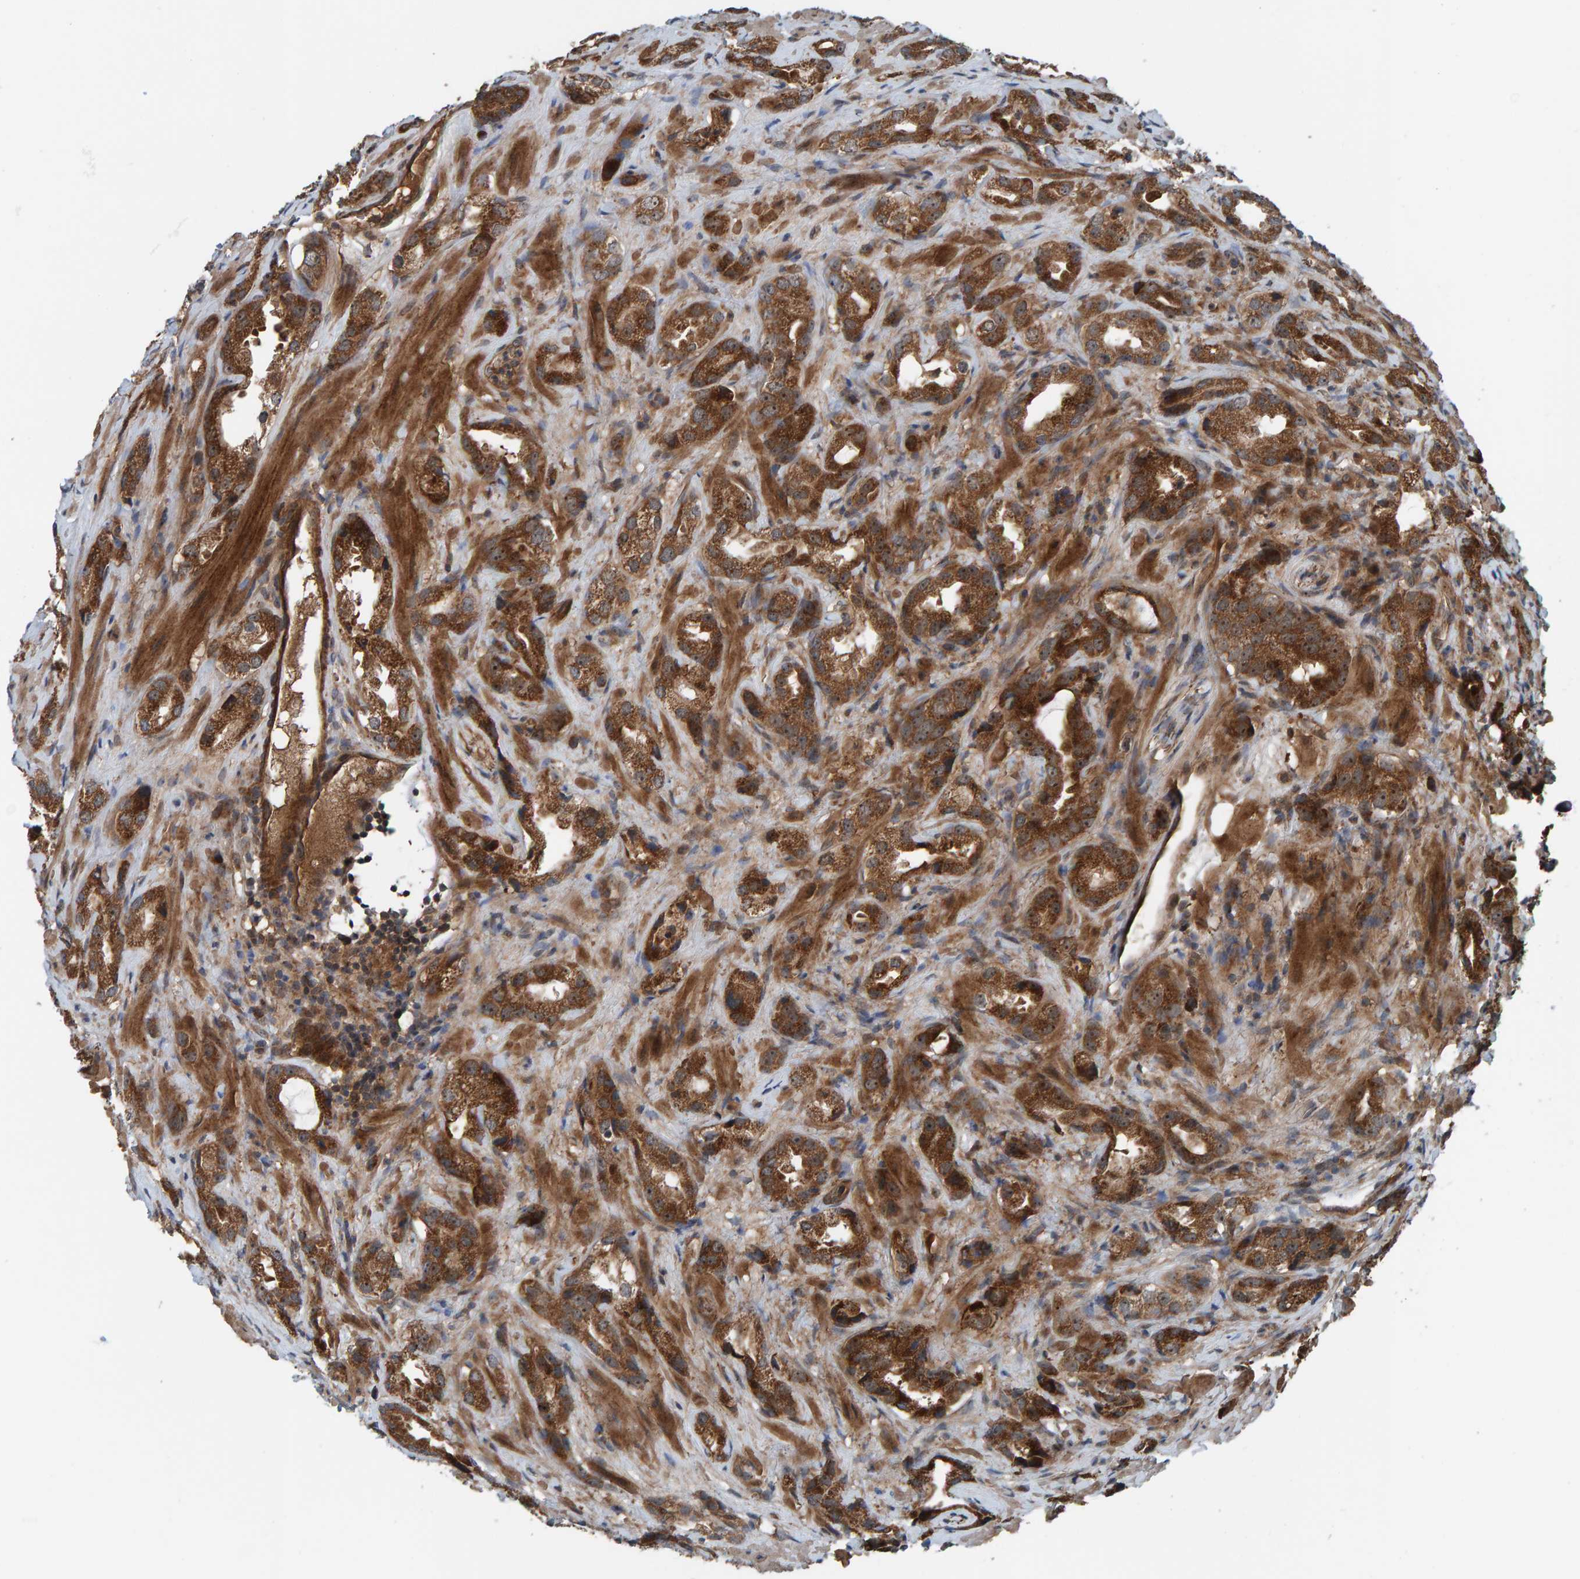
{"staining": {"intensity": "strong", "quantity": ">75%", "location": "cytoplasmic/membranous"}, "tissue": "prostate cancer", "cell_type": "Tumor cells", "image_type": "cancer", "snomed": [{"axis": "morphology", "description": "Adenocarcinoma, High grade"}, {"axis": "topography", "description": "Prostate"}], "caption": "High-magnification brightfield microscopy of prostate adenocarcinoma (high-grade) stained with DAB (3,3'-diaminobenzidine) (brown) and counterstained with hematoxylin (blue). tumor cells exhibit strong cytoplasmic/membranous staining is identified in about>75% of cells. (DAB = brown stain, brightfield microscopy at high magnification).", "gene": "CUEDC1", "patient": {"sex": "male", "age": 63}}